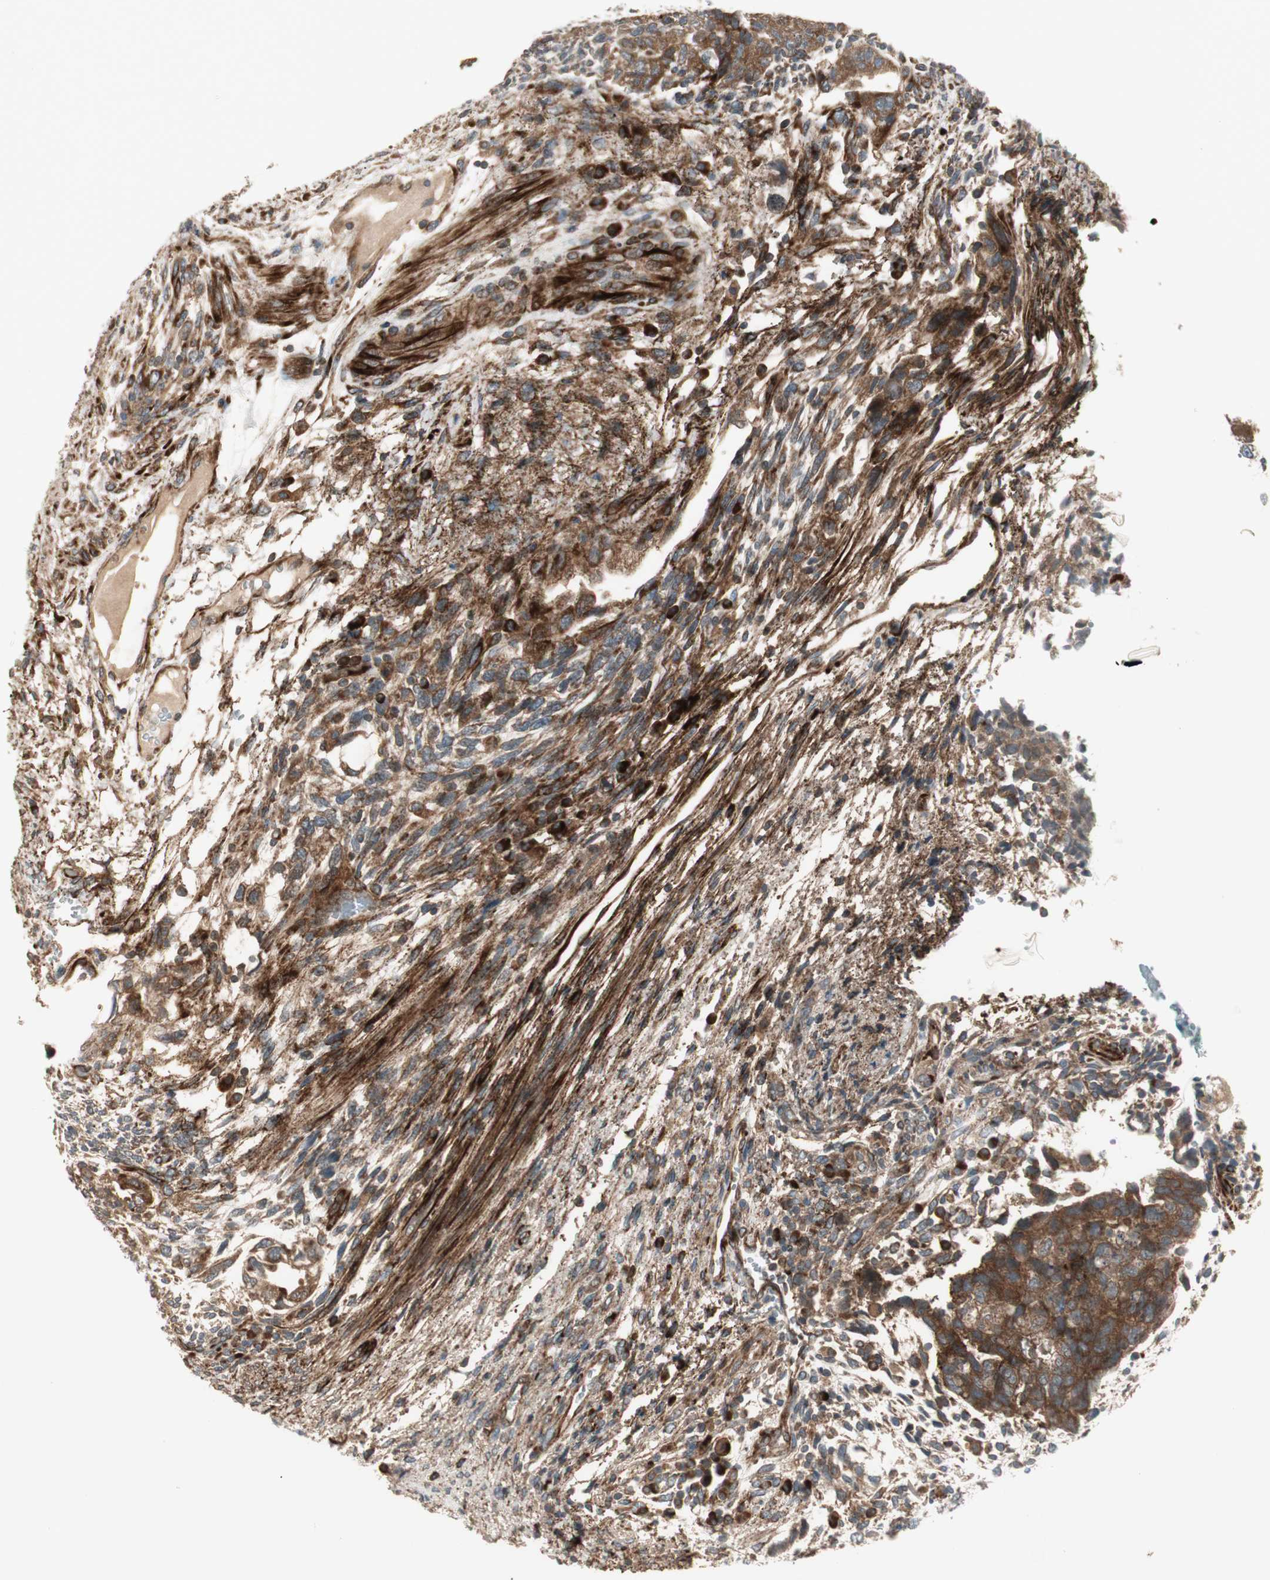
{"staining": {"intensity": "strong", "quantity": ">75%", "location": "cytoplasmic/membranous"}, "tissue": "testis cancer", "cell_type": "Tumor cells", "image_type": "cancer", "snomed": [{"axis": "morphology", "description": "Normal tissue, NOS"}, {"axis": "morphology", "description": "Carcinoma, Embryonal, NOS"}, {"axis": "topography", "description": "Testis"}], "caption": "Tumor cells reveal strong cytoplasmic/membranous positivity in approximately >75% of cells in embryonal carcinoma (testis).", "gene": "PPP2R5E", "patient": {"sex": "male", "age": 36}}